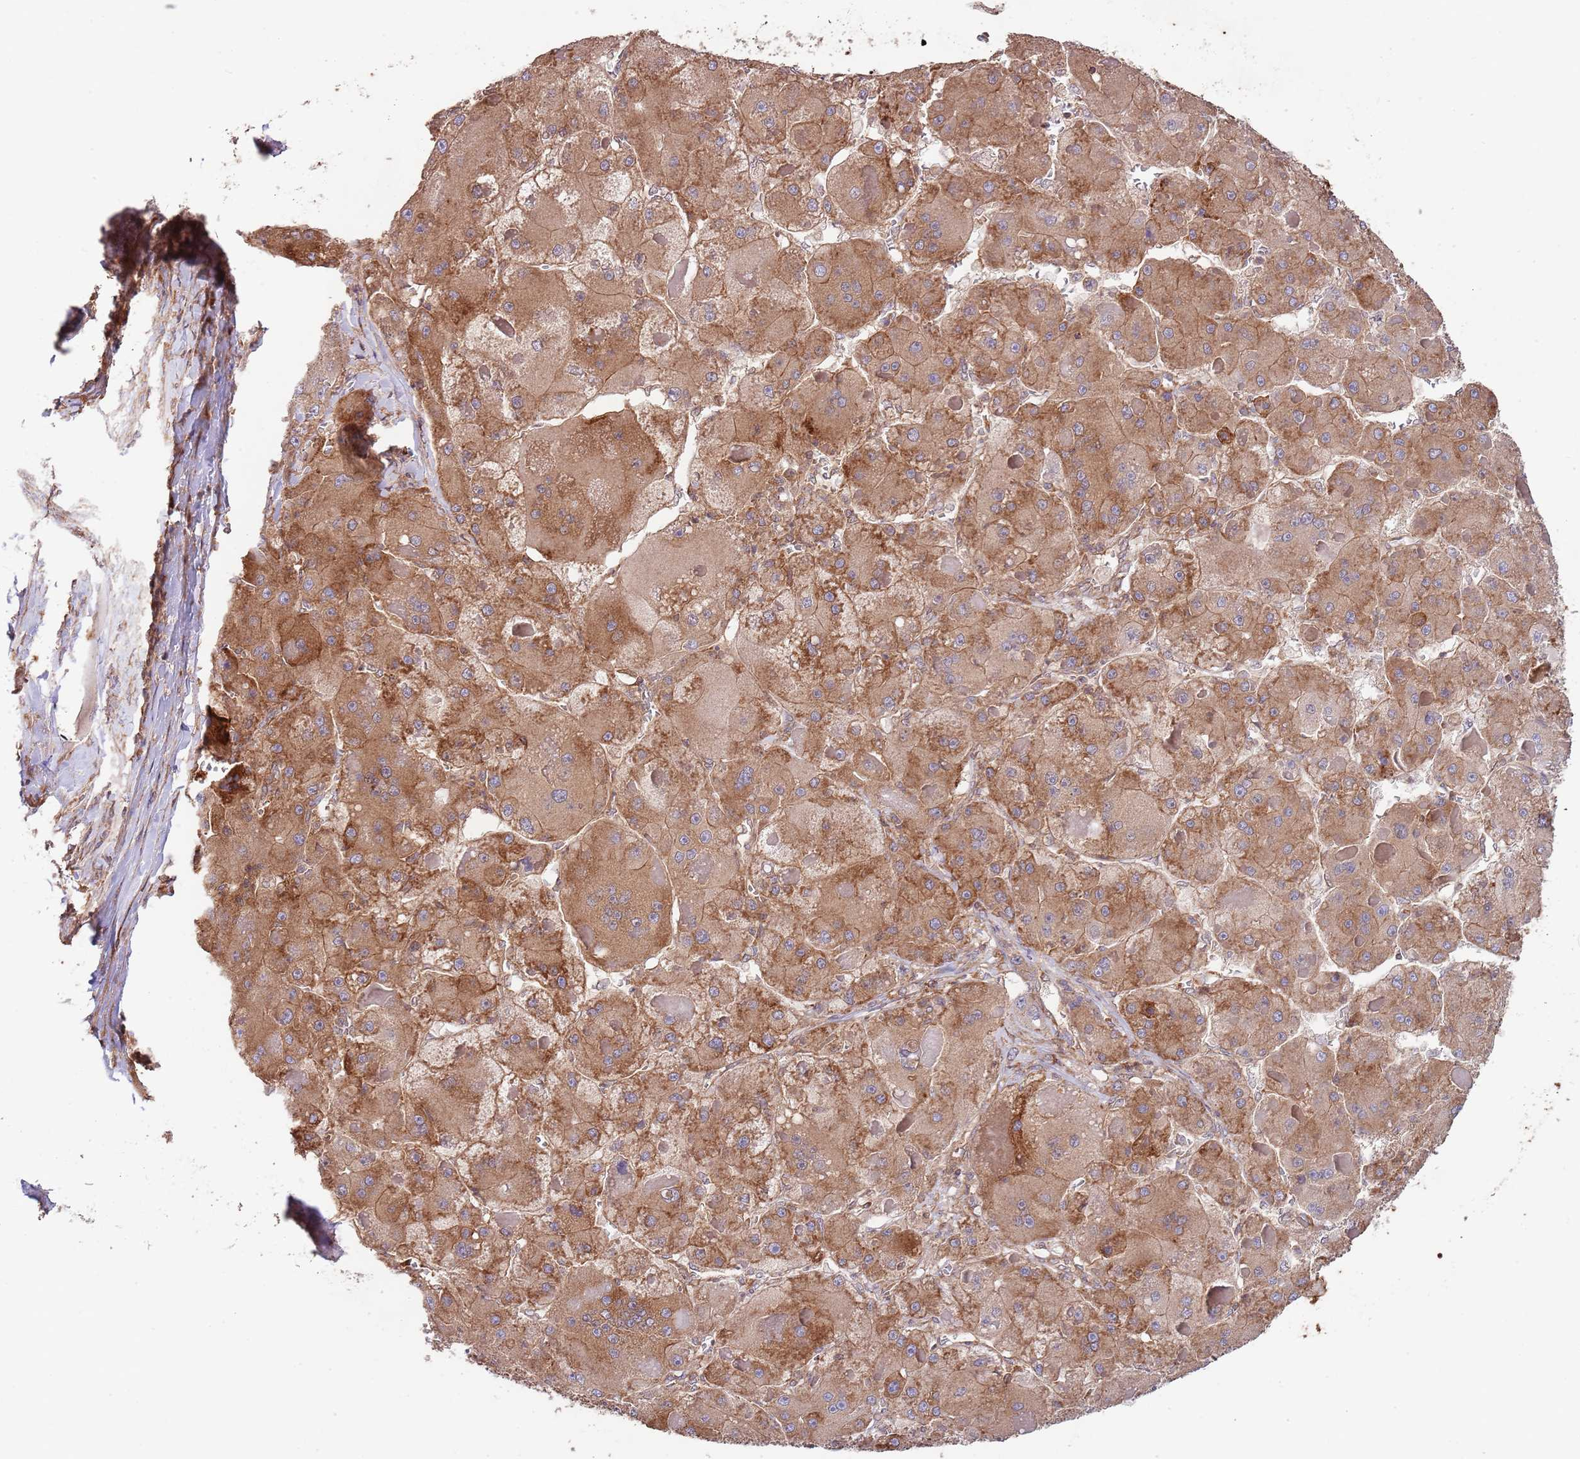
{"staining": {"intensity": "moderate", "quantity": ">75%", "location": "cytoplasmic/membranous"}, "tissue": "liver cancer", "cell_type": "Tumor cells", "image_type": "cancer", "snomed": [{"axis": "morphology", "description": "Carcinoma, Hepatocellular, NOS"}, {"axis": "topography", "description": "Liver"}], "caption": "Immunohistochemical staining of human hepatocellular carcinoma (liver) shows medium levels of moderate cytoplasmic/membranous positivity in approximately >75% of tumor cells. (brown staining indicates protein expression, while blue staining denotes nuclei).", "gene": "RNF19B", "patient": {"sex": "female", "age": 73}}